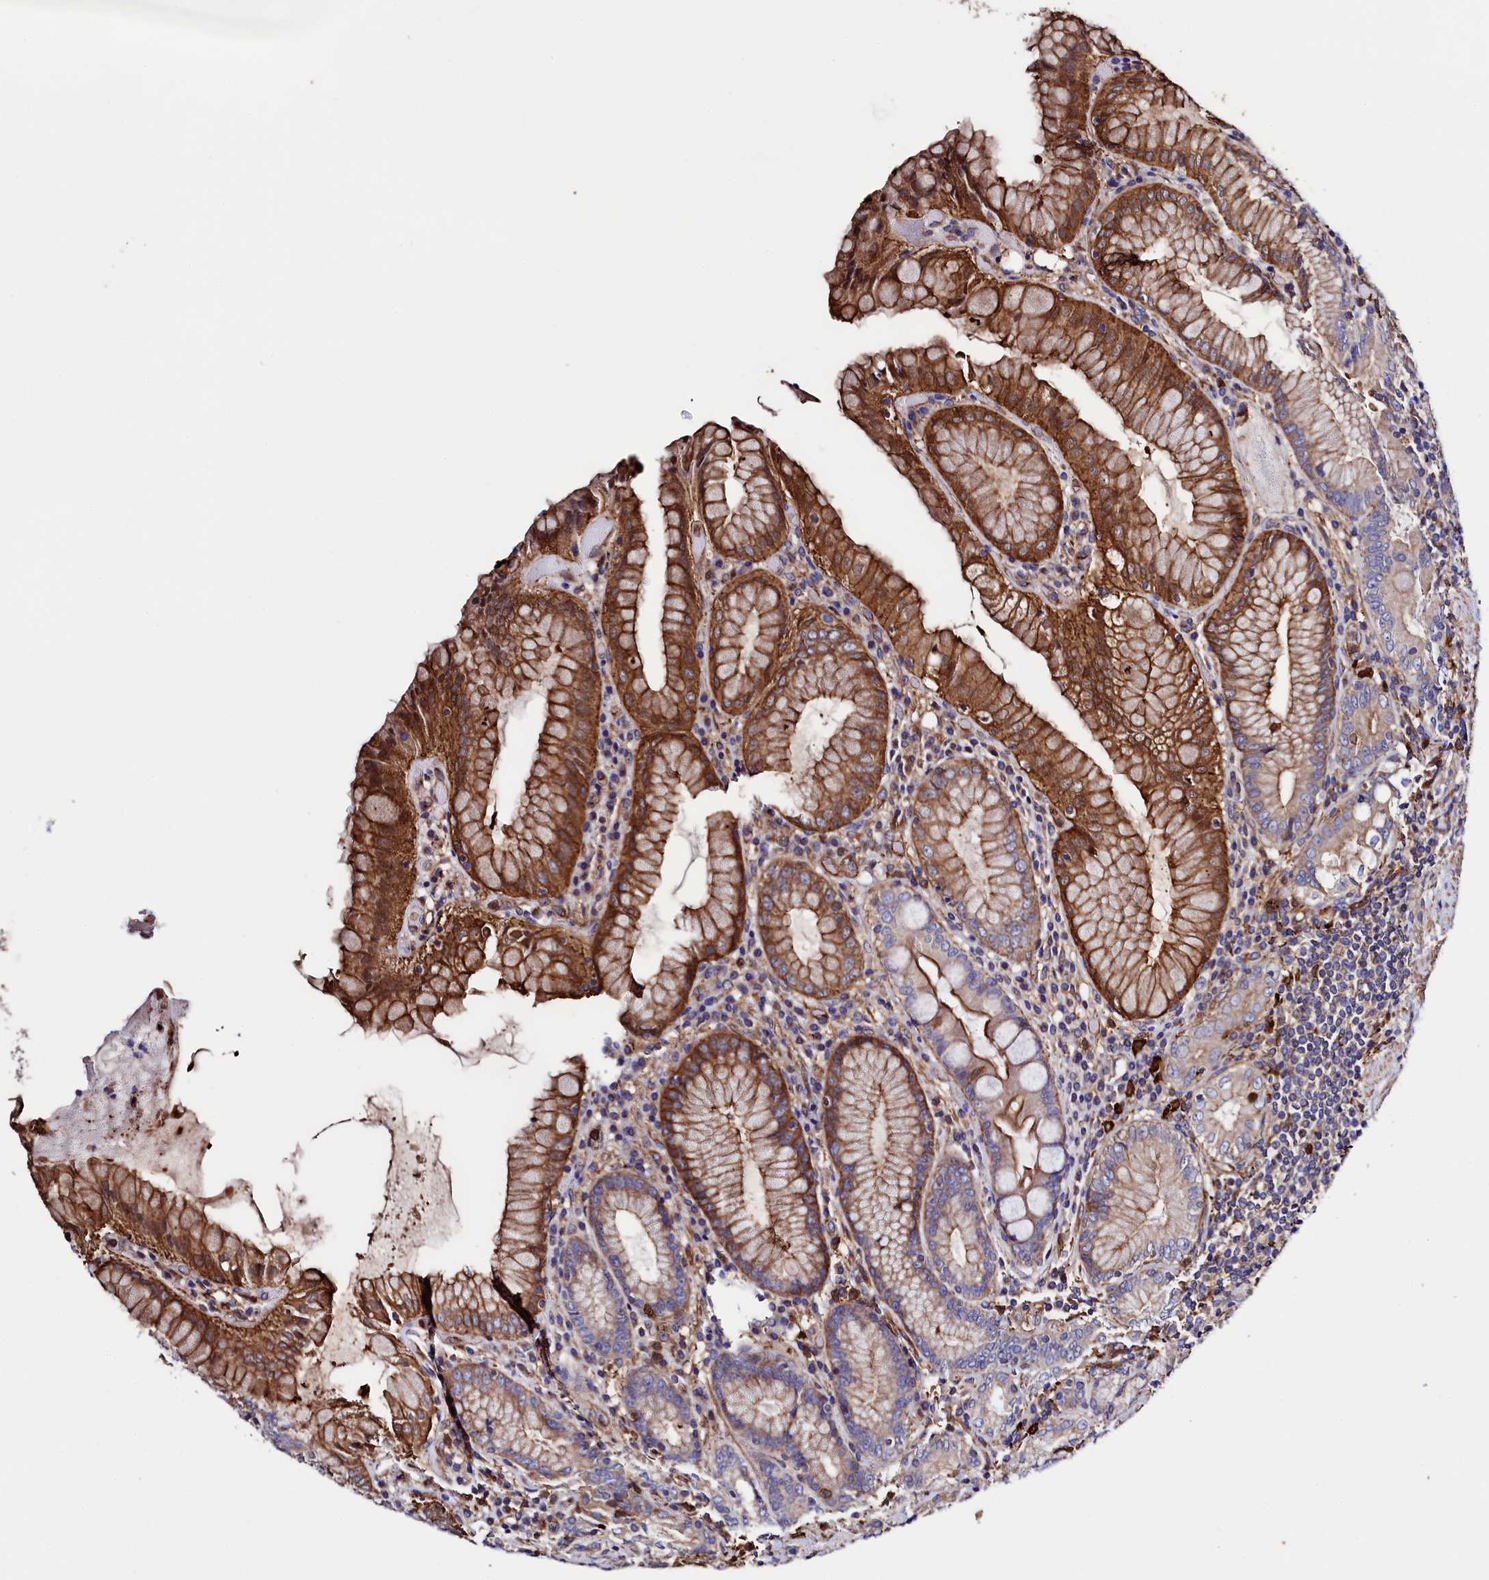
{"staining": {"intensity": "strong", "quantity": "25%-75%", "location": "cytoplasmic/membranous"}, "tissue": "stomach", "cell_type": "Glandular cells", "image_type": "normal", "snomed": [{"axis": "morphology", "description": "Normal tissue, NOS"}, {"axis": "topography", "description": "Stomach, upper"}, {"axis": "topography", "description": "Stomach, lower"}], "caption": "Benign stomach displays strong cytoplasmic/membranous positivity in about 25%-75% of glandular cells.", "gene": "STAMBPL1", "patient": {"sex": "female", "age": 76}}